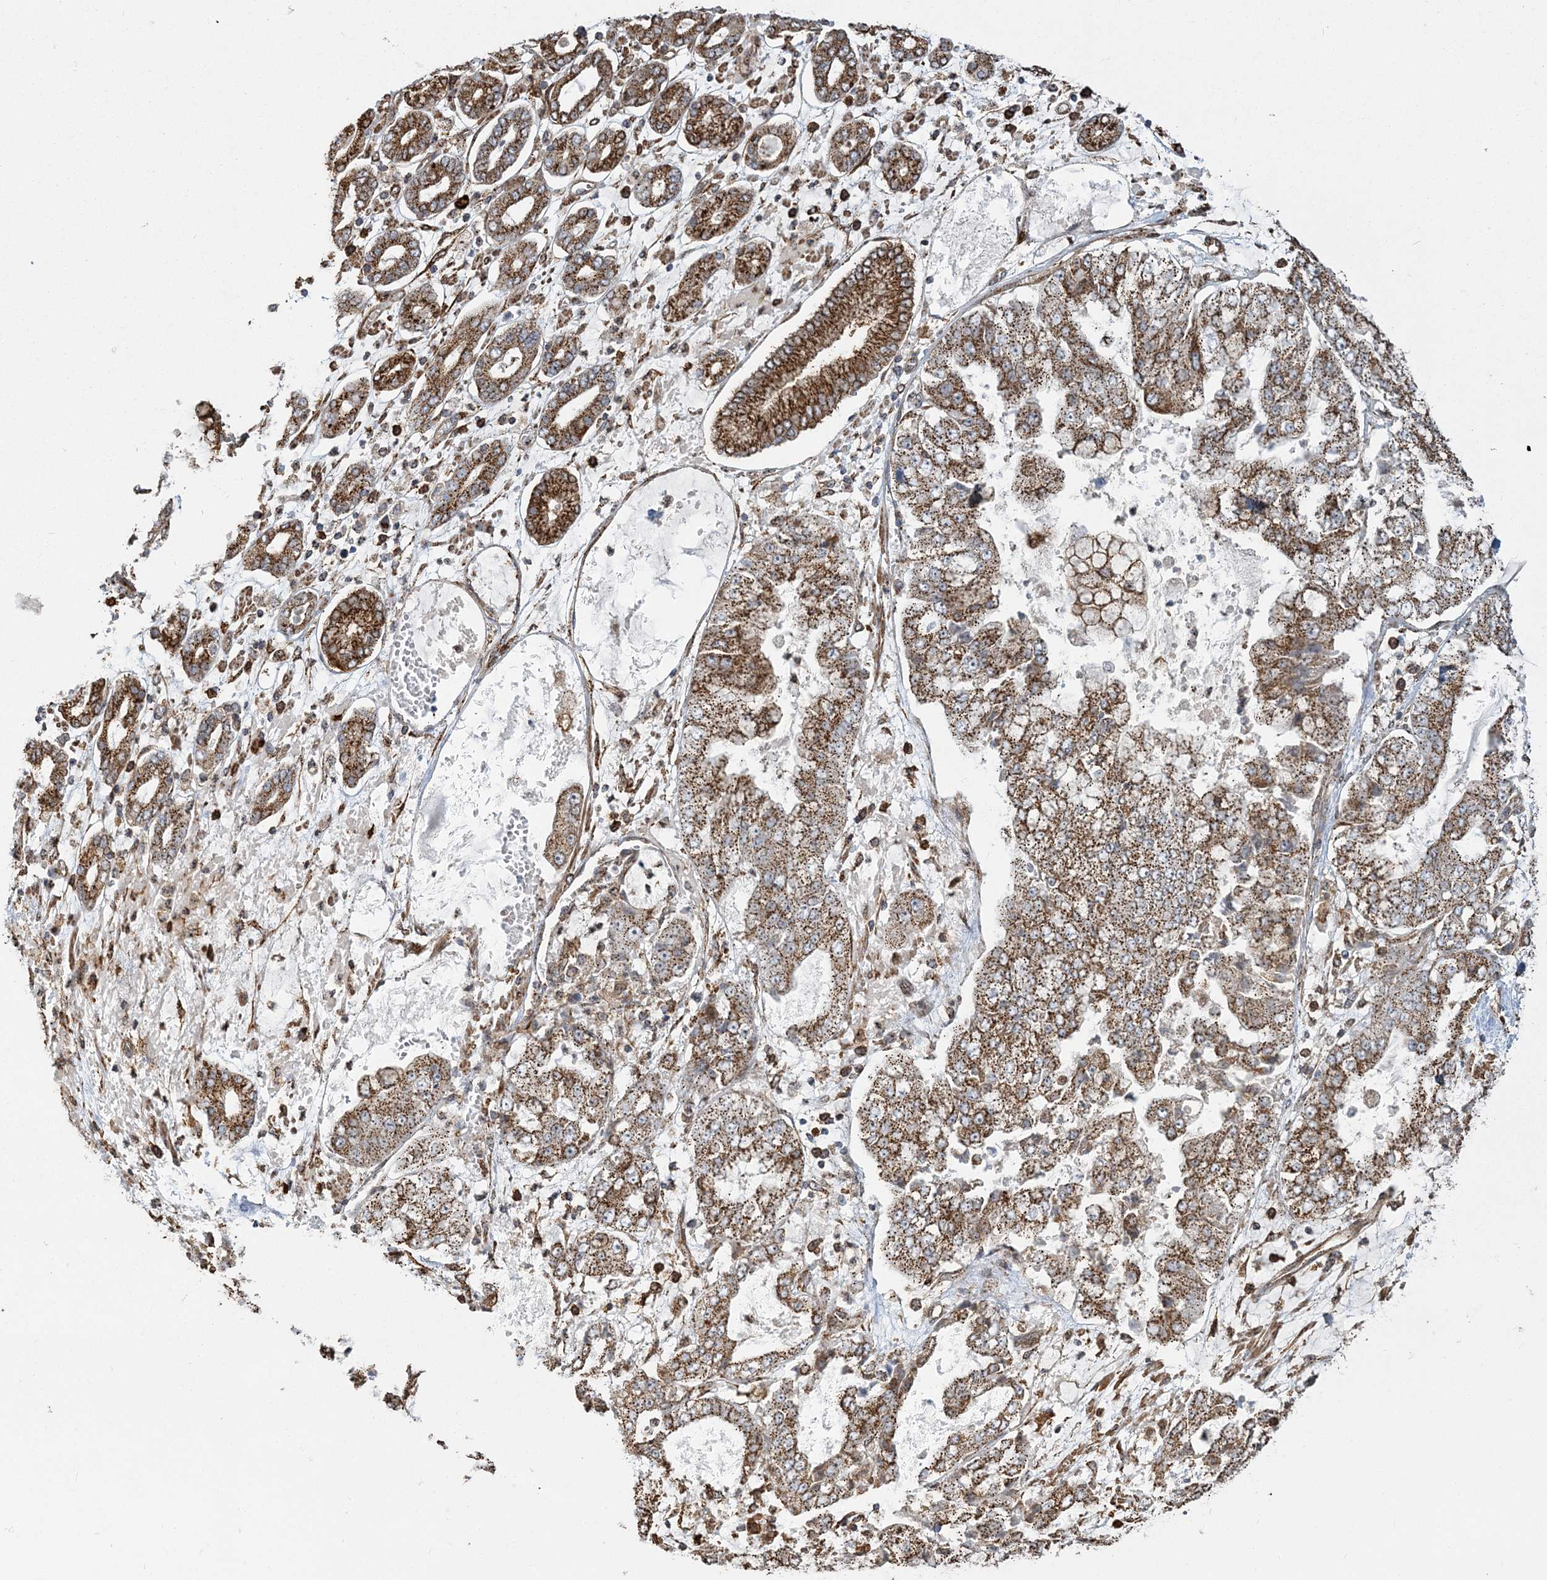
{"staining": {"intensity": "strong", "quantity": ">75%", "location": "cytoplasmic/membranous"}, "tissue": "stomach cancer", "cell_type": "Tumor cells", "image_type": "cancer", "snomed": [{"axis": "morphology", "description": "Adenocarcinoma, NOS"}, {"axis": "topography", "description": "Stomach"}], "caption": "Protein expression analysis of human adenocarcinoma (stomach) reveals strong cytoplasmic/membranous expression in about >75% of tumor cells.", "gene": "TRAF3IP2", "patient": {"sex": "male", "age": 76}}